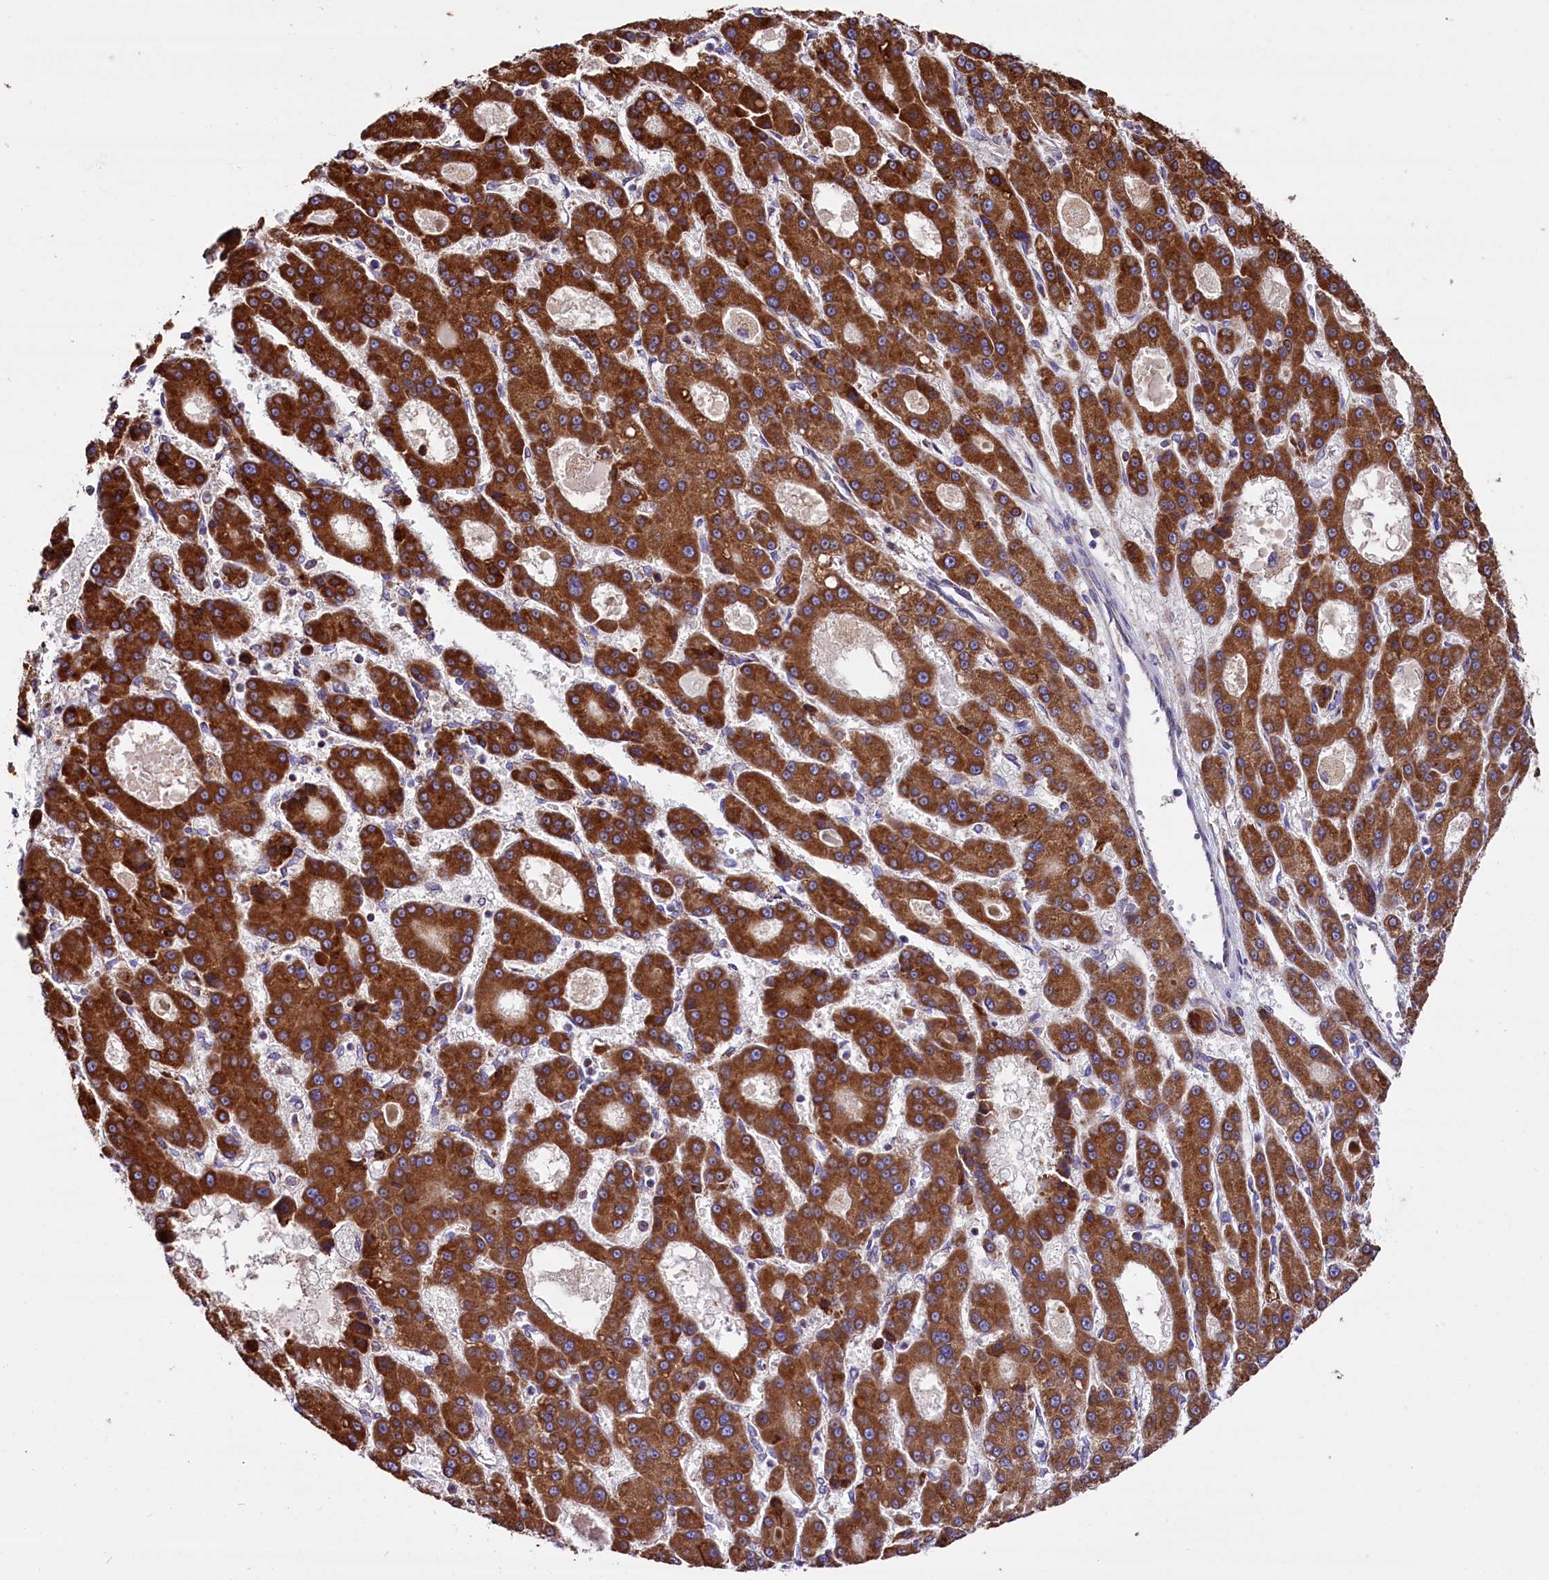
{"staining": {"intensity": "strong", "quantity": ">75%", "location": "cytoplasmic/membranous"}, "tissue": "liver cancer", "cell_type": "Tumor cells", "image_type": "cancer", "snomed": [{"axis": "morphology", "description": "Carcinoma, Hepatocellular, NOS"}, {"axis": "topography", "description": "Liver"}], "caption": "Immunohistochemical staining of human liver cancer (hepatocellular carcinoma) reveals strong cytoplasmic/membranous protein positivity in approximately >75% of tumor cells. (DAB IHC with brightfield microscopy, high magnification).", "gene": "ZSWIM1", "patient": {"sex": "male", "age": 70}}